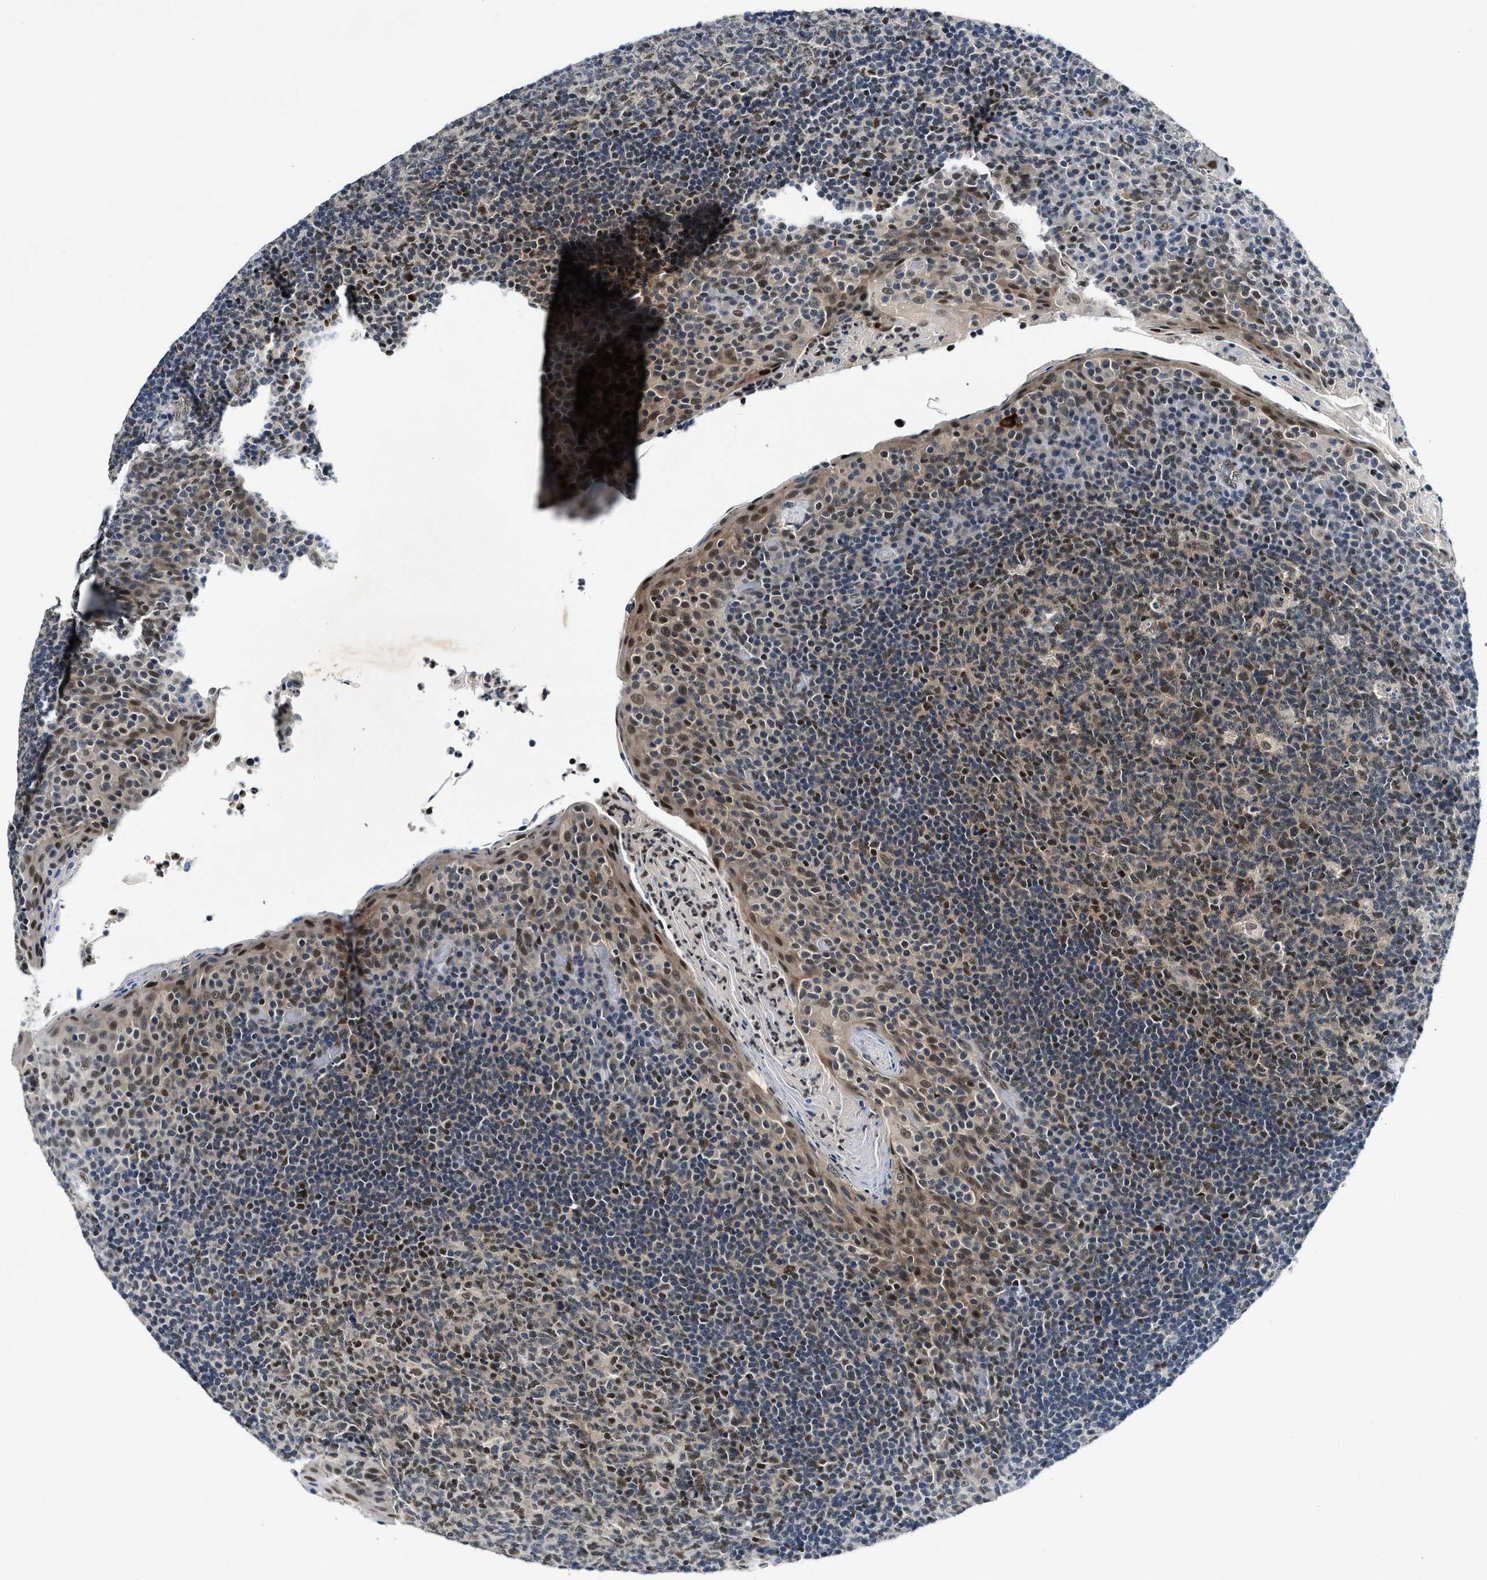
{"staining": {"intensity": "moderate", "quantity": "25%-75%", "location": "nuclear"}, "tissue": "tonsil", "cell_type": "Germinal center cells", "image_type": "normal", "snomed": [{"axis": "morphology", "description": "Normal tissue, NOS"}, {"axis": "topography", "description": "Tonsil"}], "caption": "IHC (DAB (3,3'-diaminobenzidine)) staining of normal human tonsil displays moderate nuclear protein expression in about 25%-75% of germinal center cells. Nuclei are stained in blue.", "gene": "NCOA1", "patient": {"sex": "male", "age": 17}}